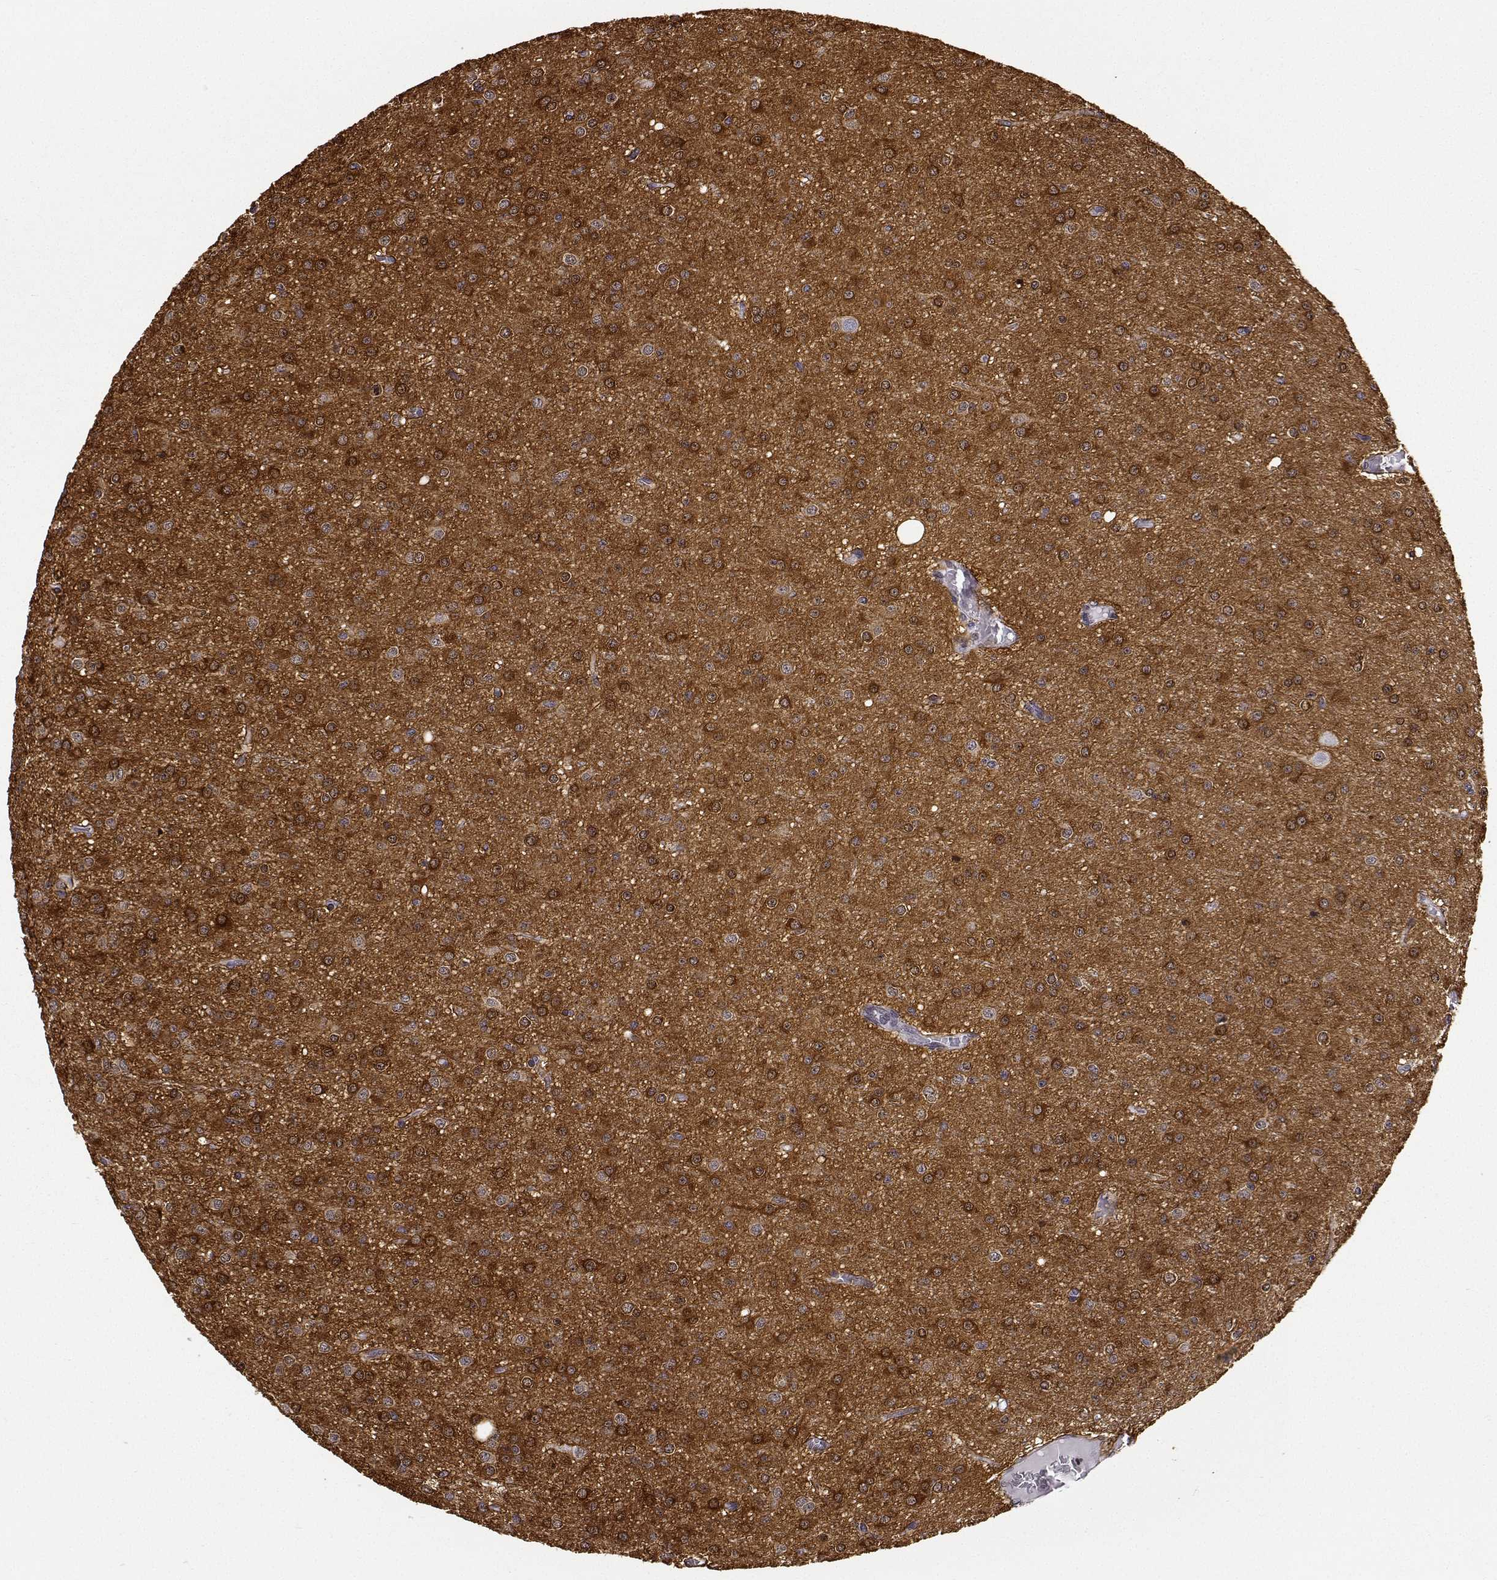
{"staining": {"intensity": "strong", "quantity": ">75%", "location": "cytoplasmic/membranous,nuclear"}, "tissue": "glioma", "cell_type": "Tumor cells", "image_type": "cancer", "snomed": [{"axis": "morphology", "description": "Glioma, malignant, Low grade"}, {"axis": "topography", "description": "Brain"}], "caption": "A high amount of strong cytoplasmic/membranous and nuclear positivity is present in about >75% of tumor cells in malignant low-grade glioma tissue.", "gene": "PHGDH", "patient": {"sex": "male", "age": 27}}